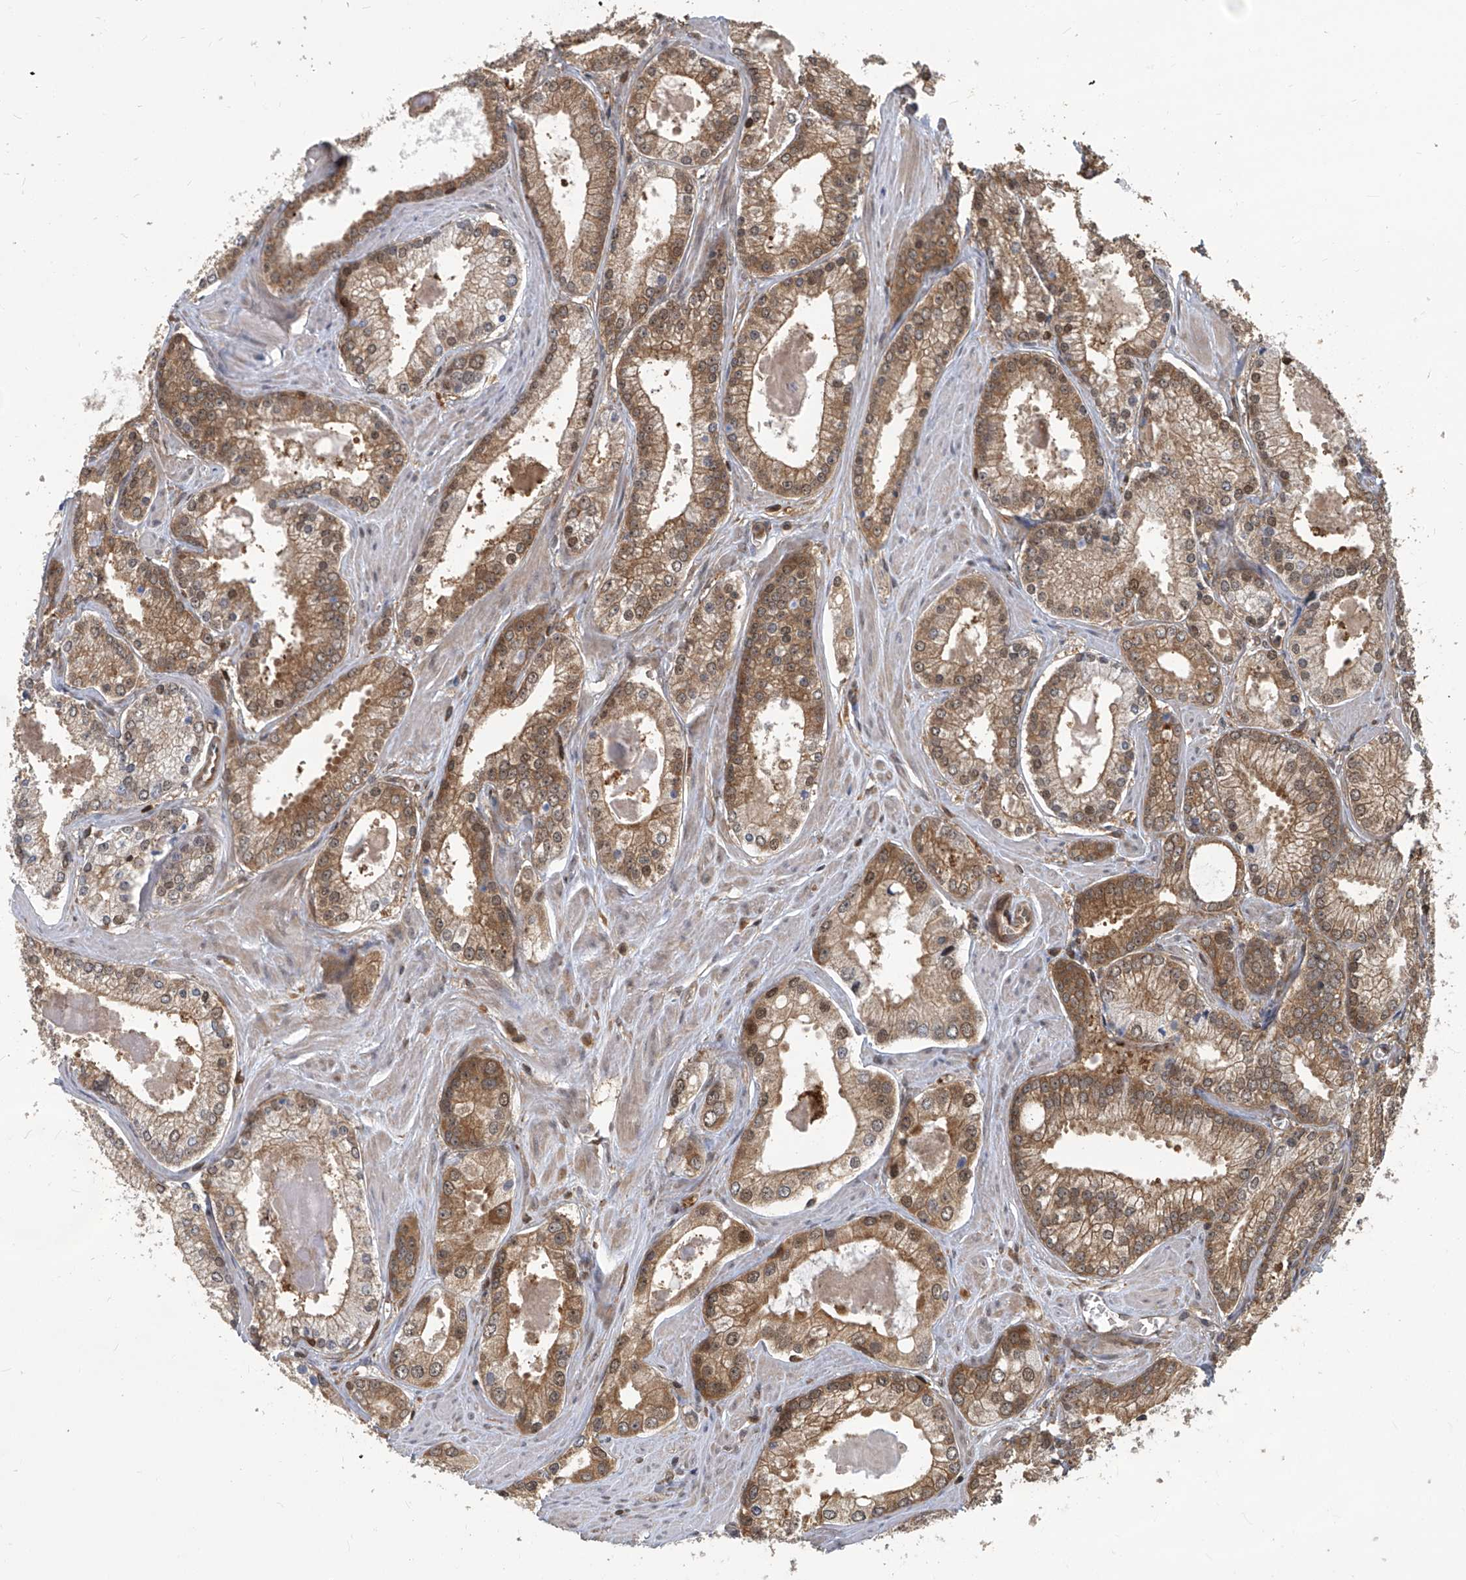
{"staining": {"intensity": "moderate", "quantity": "25%-75%", "location": "cytoplasmic/membranous"}, "tissue": "prostate cancer", "cell_type": "Tumor cells", "image_type": "cancer", "snomed": [{"axis": "morphology", "description": "Adenocarcinoma, Low grade"}, {"axis": "topography", "description": "Prostate"}], "caption": "This histopathology image reveals prostate cancer (adenocarcinoma (low-grade)) stained with immunohistochemistry (IHC) to label a protein in brown. The cytoplasmic/membranous of tumor cells show moderate positivity for the protein. Nuclei are counter-stained blue.", "gene": "PSMB1", "patient": {"sex": "male", "age": 54}}